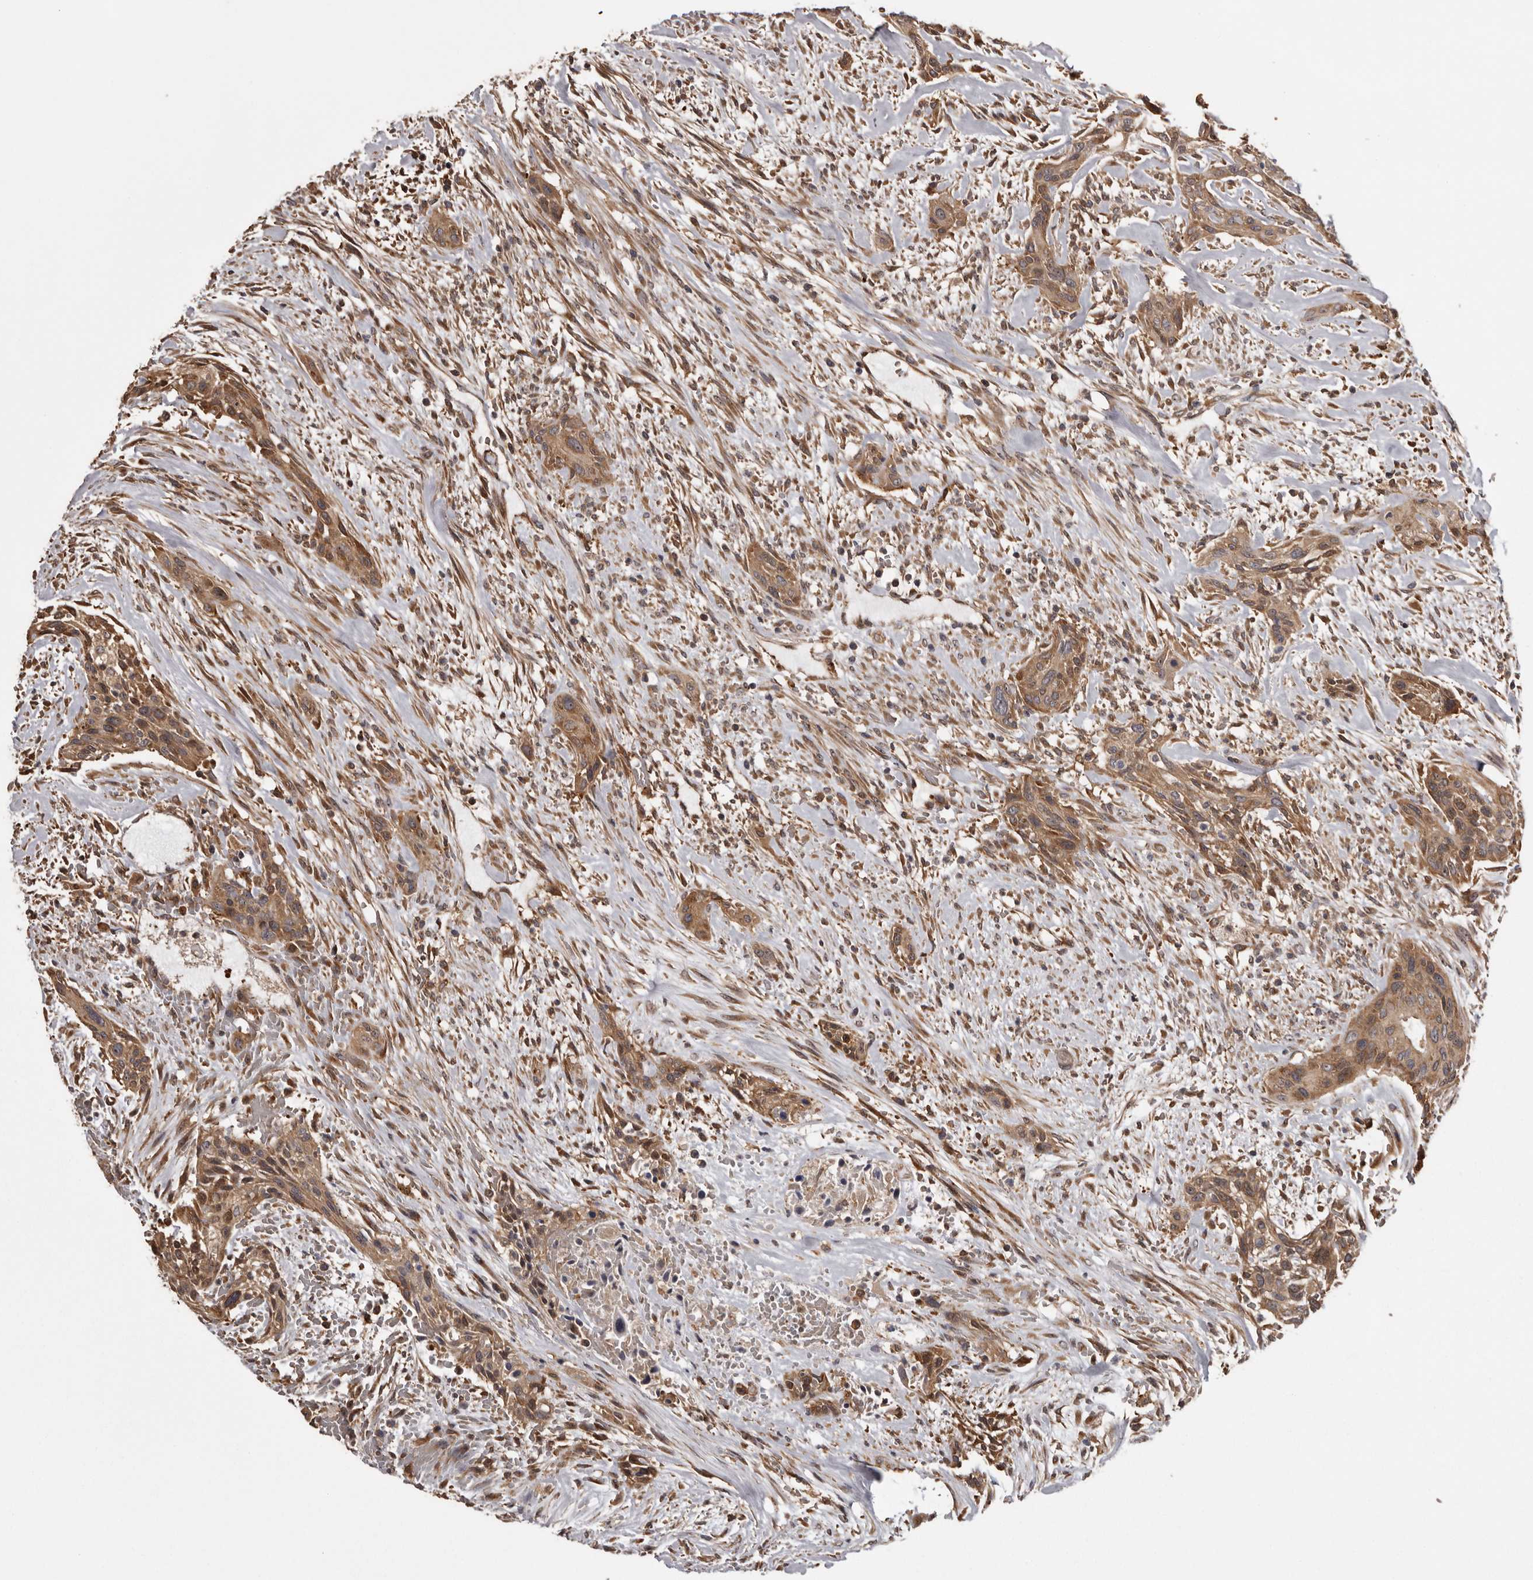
{"staining": {"intensity": "moderate", "quantity": ">75%", "location": "cytoplasmic/membranous"}, "tissue": "urothelial cancer", "cell_type": "Tumor cells", "image_type": "cancer", "snomed": [{"axis": "morphology", "description": "Urothelial carcinoma, High grade"}, {"axis": "topography", "description": "Urinary bladder"}], "caption": "High-grade urothelial carcinoma tissue demonstrates moderate cytoplasmic/membranous staining in approximately >75% of tumor cells", "gene": "DARS1", "patient": {"sex": "male", "age": 35}}